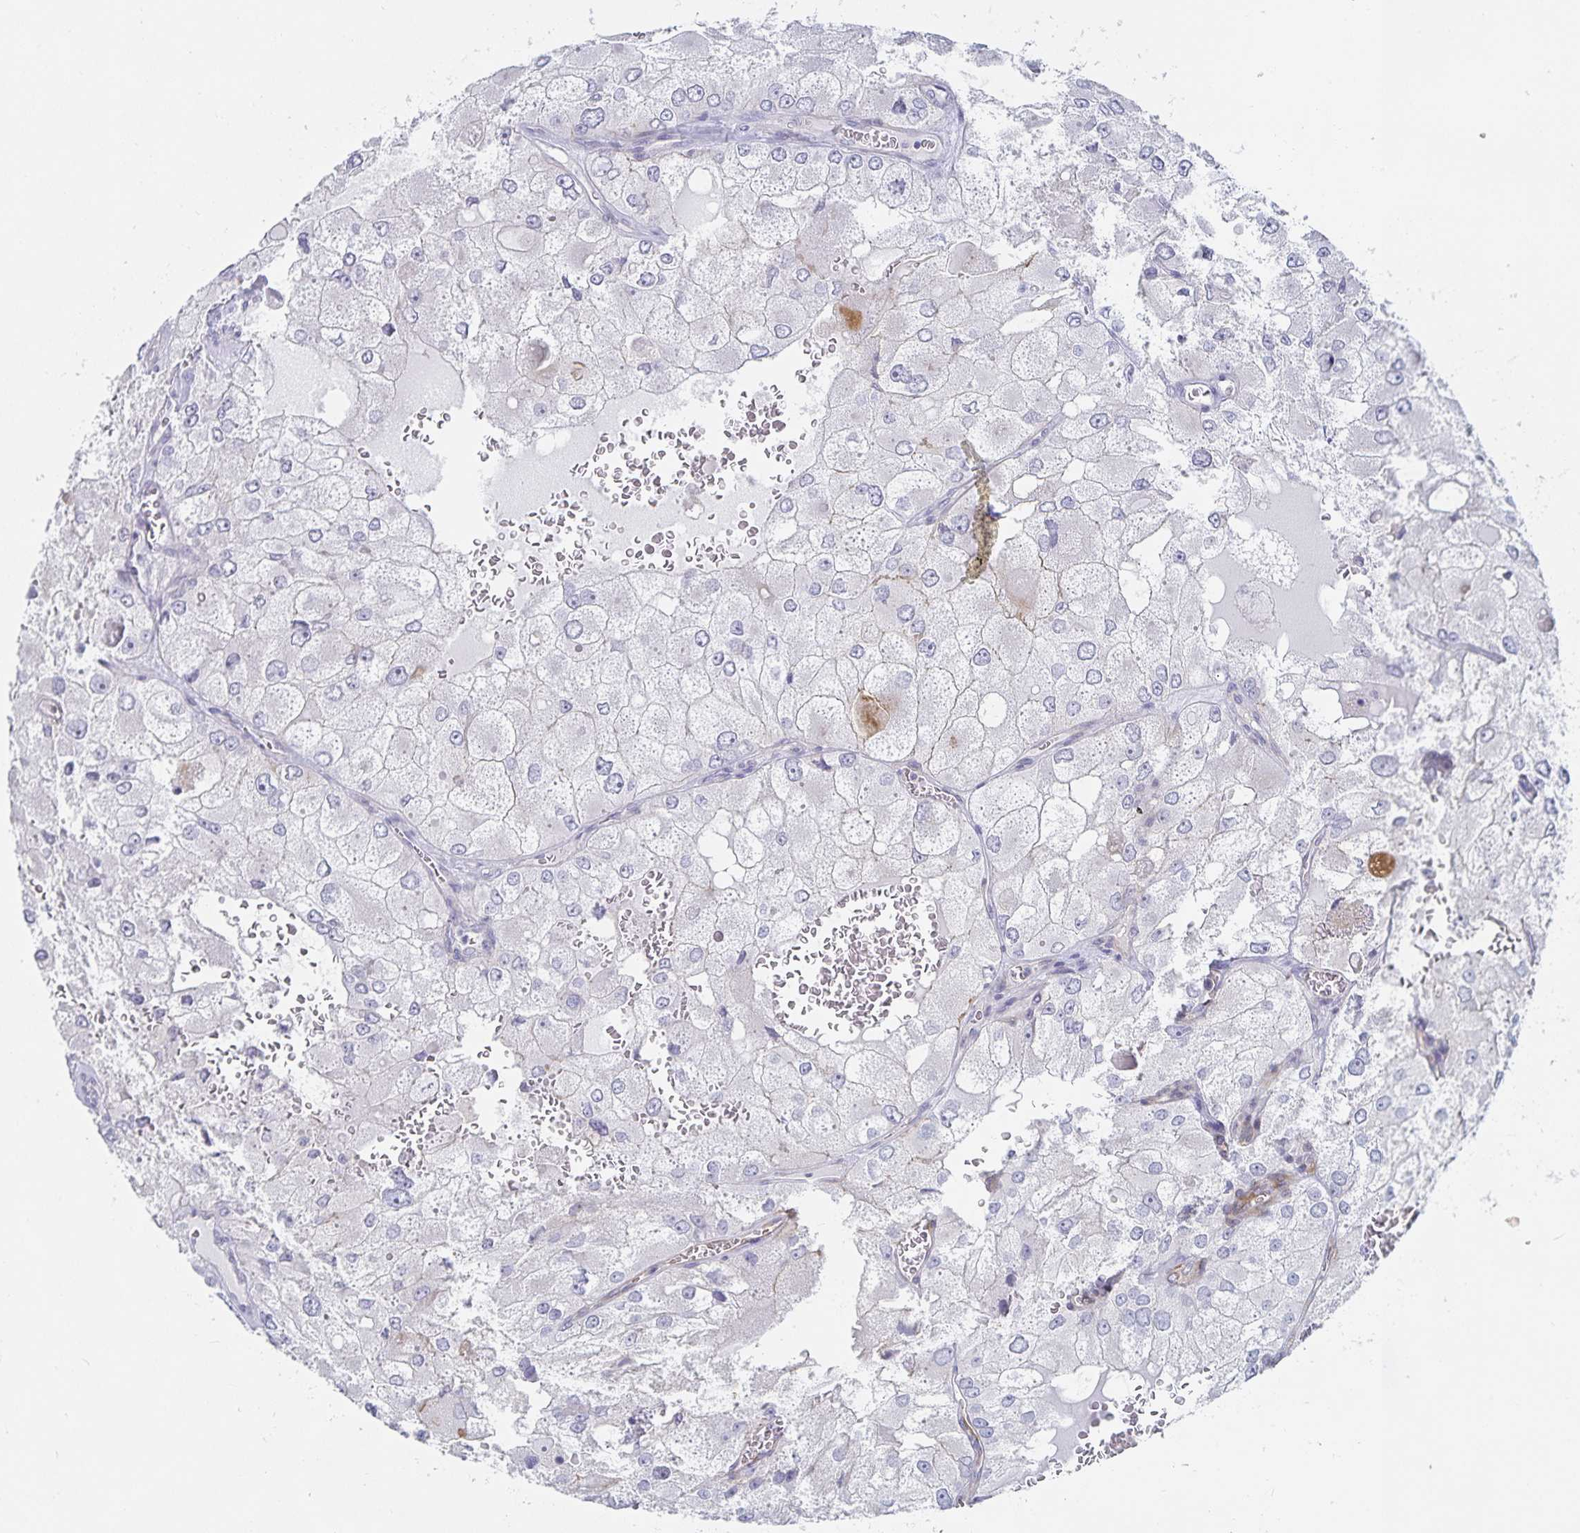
{"staining": {"intensity": "negative", "quantity": "none", "location": "none"}, "tissue": "renal cancer", "cell_type": "Tumor cells", "image_type": "cancer", "snomed": [{"axis": "morphology", "description": "Adenocarcinoma, NOS"}, {"axis": "topography", "description": "Kidney"}], "caption": "Immunohistochemistry (IHC) of renal cancer (adenocarcinoma) shows no staining in tumor cells.", "gene": "SFTPA1", "patient": {"sex": "female", "age": 70}}